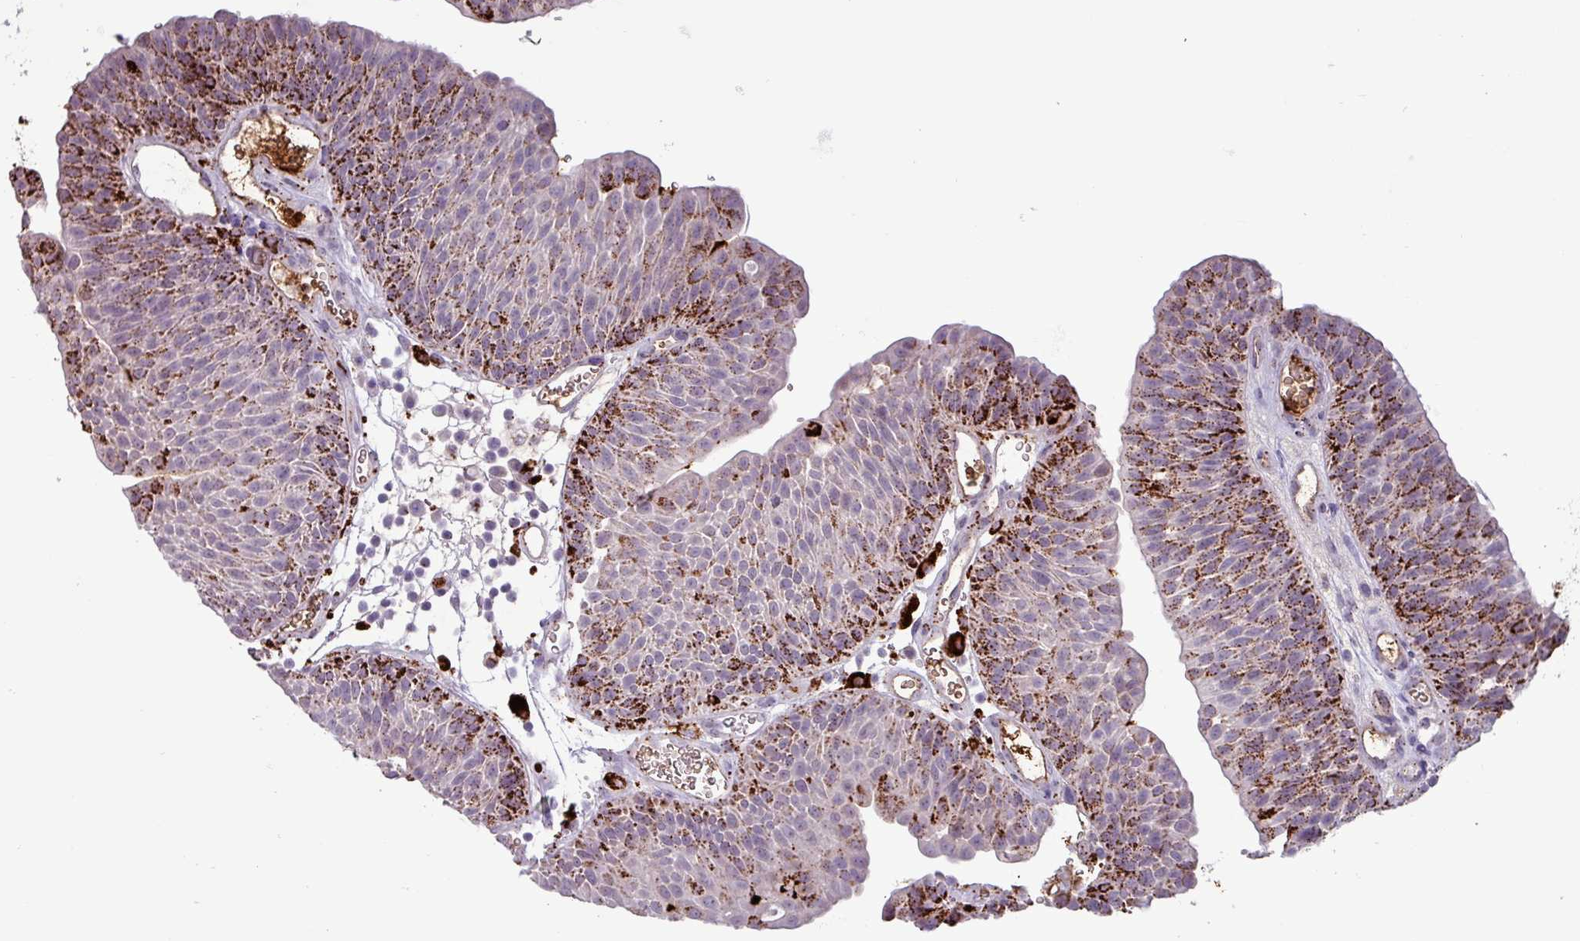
{"staining": {"intensity": "strong", "quantity": "25%-75%", "location": "cytoplasmic/membranous"}, "tissue": "urothelial cancer", "cell_type": "Tumor cells", "image_type": "cancer", "snomed": [{"axis": "morphology", "description": "Urothelial carcinoma, NOS"}, {"axis": "topography", "description": "Urinary bladder"}], "caption": "Human urothelial cancer stained for a protein (brown) displays strong cytoplasmic/membranous positive staining in about 25%-75% of tumor cells.", "gene": "PLIN2", "patient": {"sex": "male", "age": 67}}